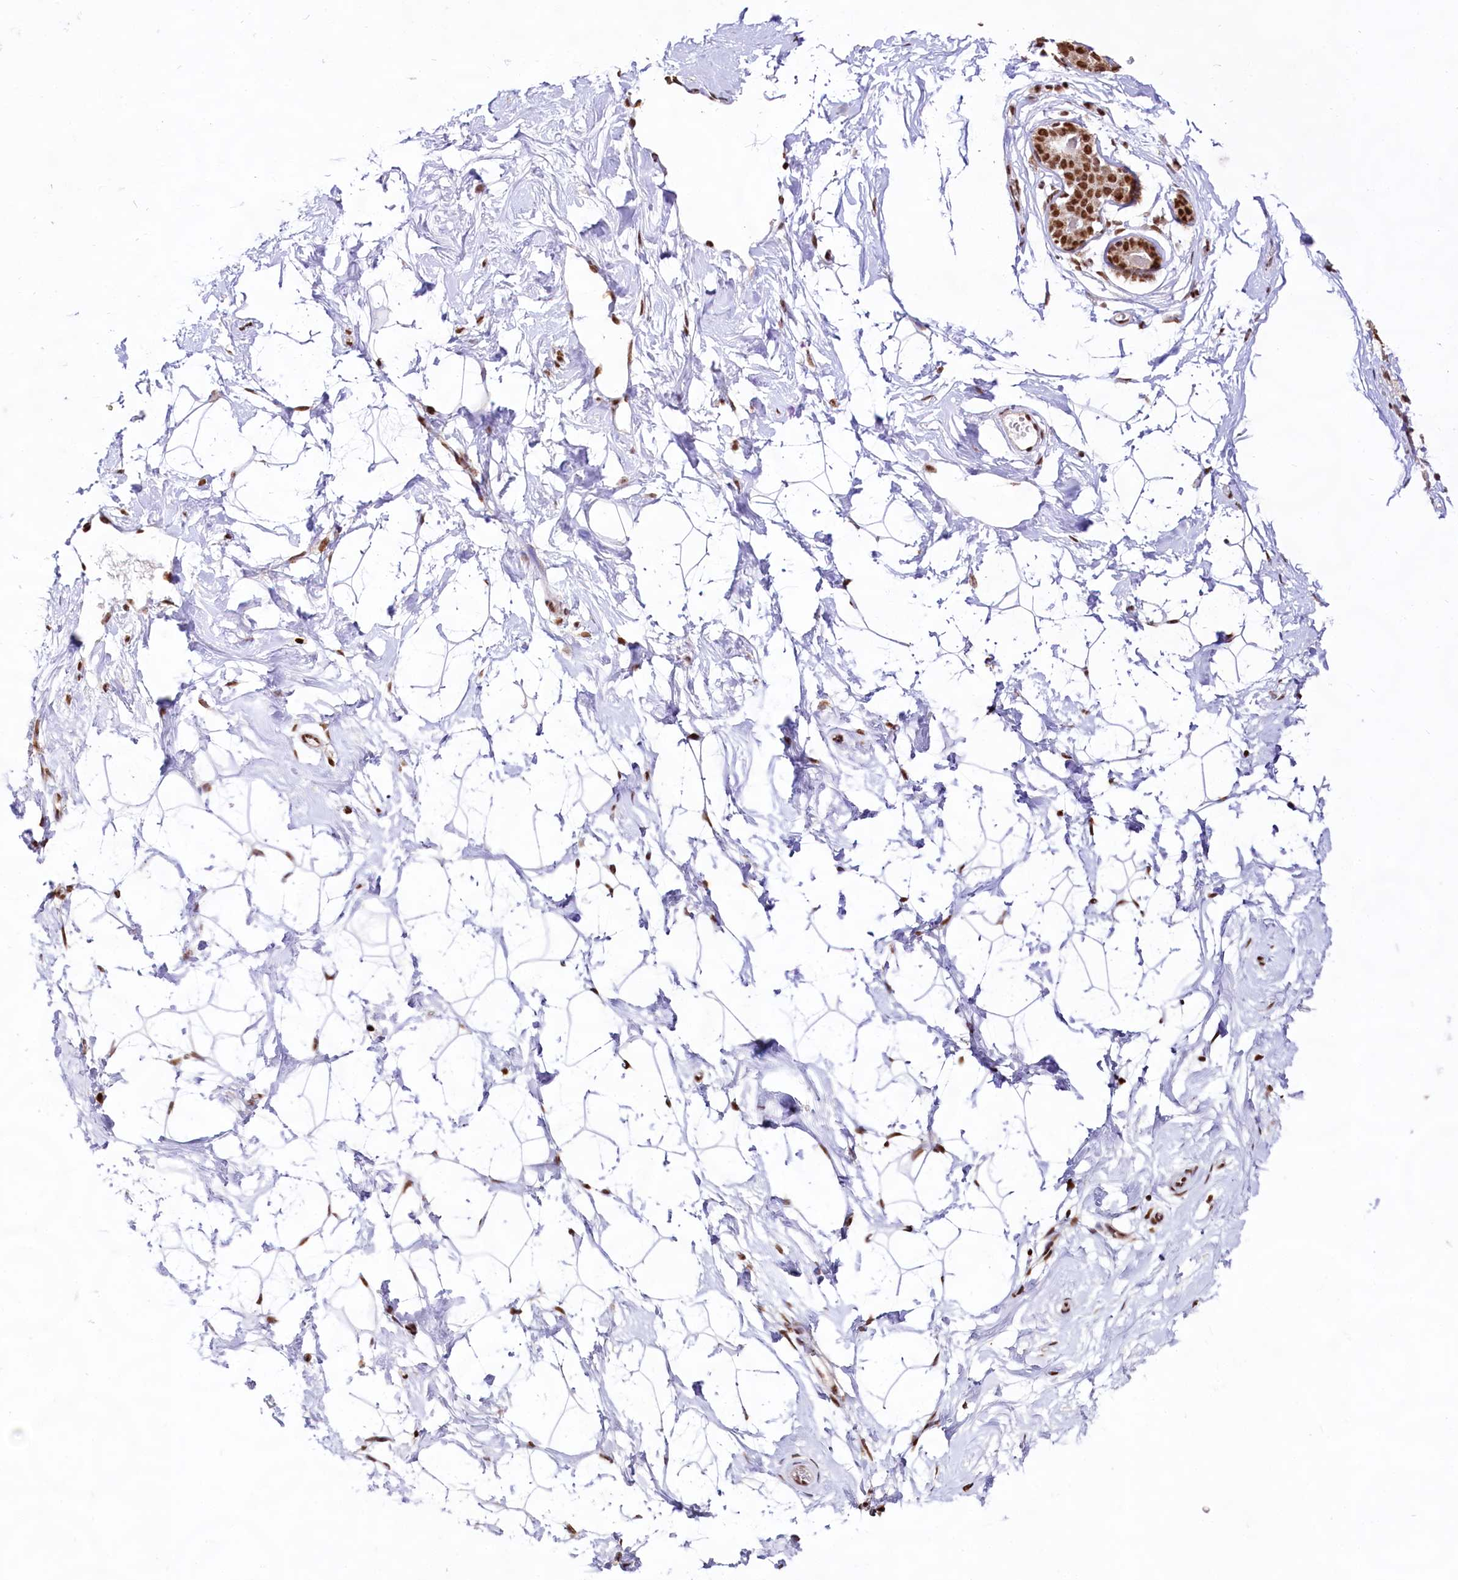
{"staining": {"intensity": "moderate", "quantity": ">75%", "location": "nuclear"}, "tissue": "breast", "cell_type": "Adipocytes", "image_type": "normal", "snomed": [{"axis": "morphology", "description": "Normal tissue, NOS"}, {"axis": "morphology", "description": "Adenoma, NOS"}, {"axis": "topography", "description": "Breast"}], "caption": "Immunohistochemistry (IHC) (DAB) staining of unremarkable human breast displays moderate nuclear protein staining in about >75% of adipocytes.", "gene": "HIRA", "patient": {"sex": "female", "age": 23}}